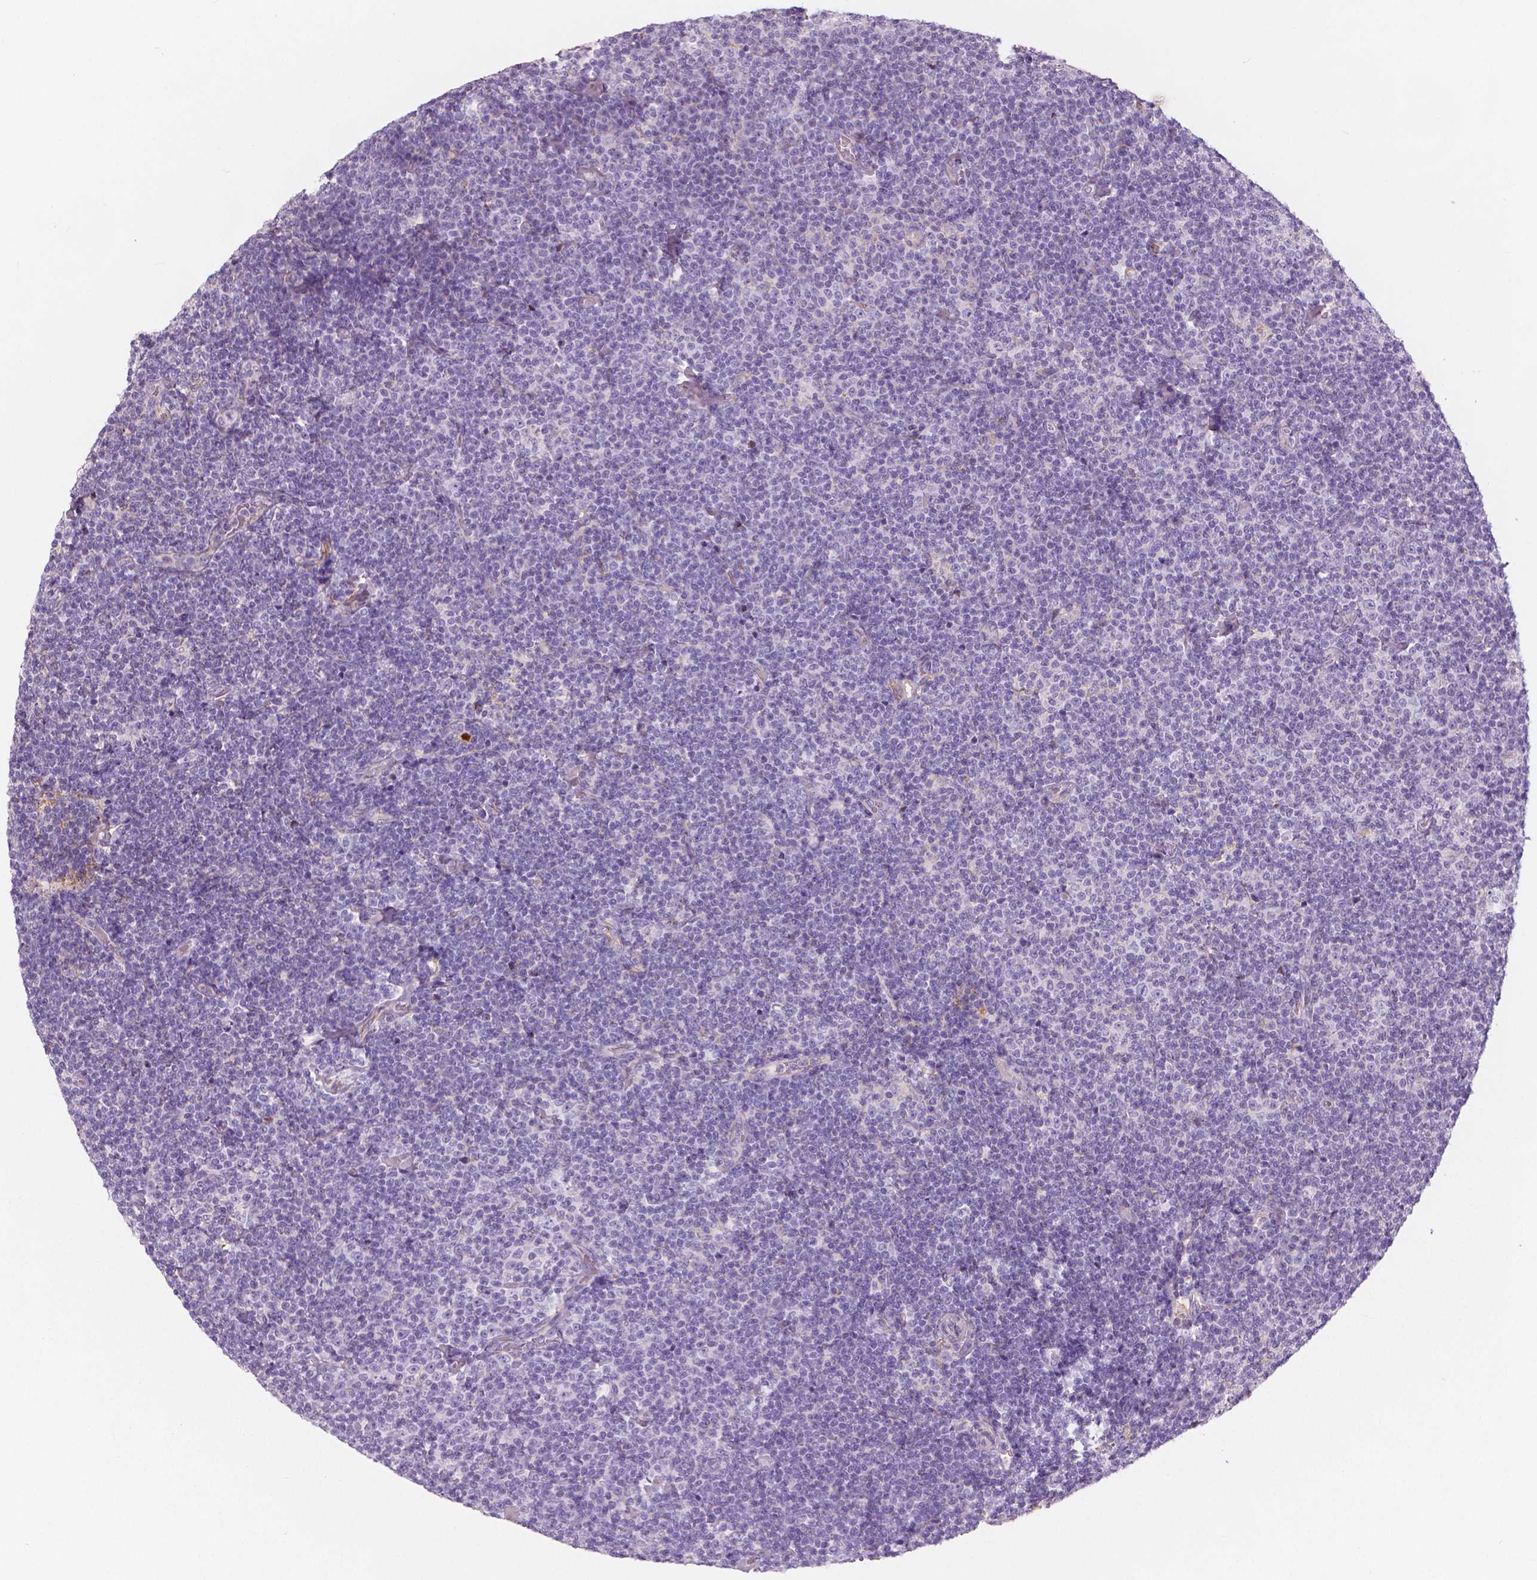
{"staining": {"intensity": "negative", "quantity": "none", "location": "none"}, "tissue": "lymphoma", "cell_type": "Tumor cells", "image_type": "cancer", "snomed": [{"axis": "morphology", "description": "Malignant lymphoma, non-Hodgkin's type, Low grade"}, {"axis": "topography", "description": "Lymph node"}], "caption": "An immunohistochemistry photomicrograph of lymphoma is shown. There is no staining in tumor cells of lymphoma. Brightfield microscopy of IHC stained with DAB (brown) and hematoxylin (blue), captured at high magnification.", "gene": "APOA4", "patient": {"sex": "male", "age": 81}}